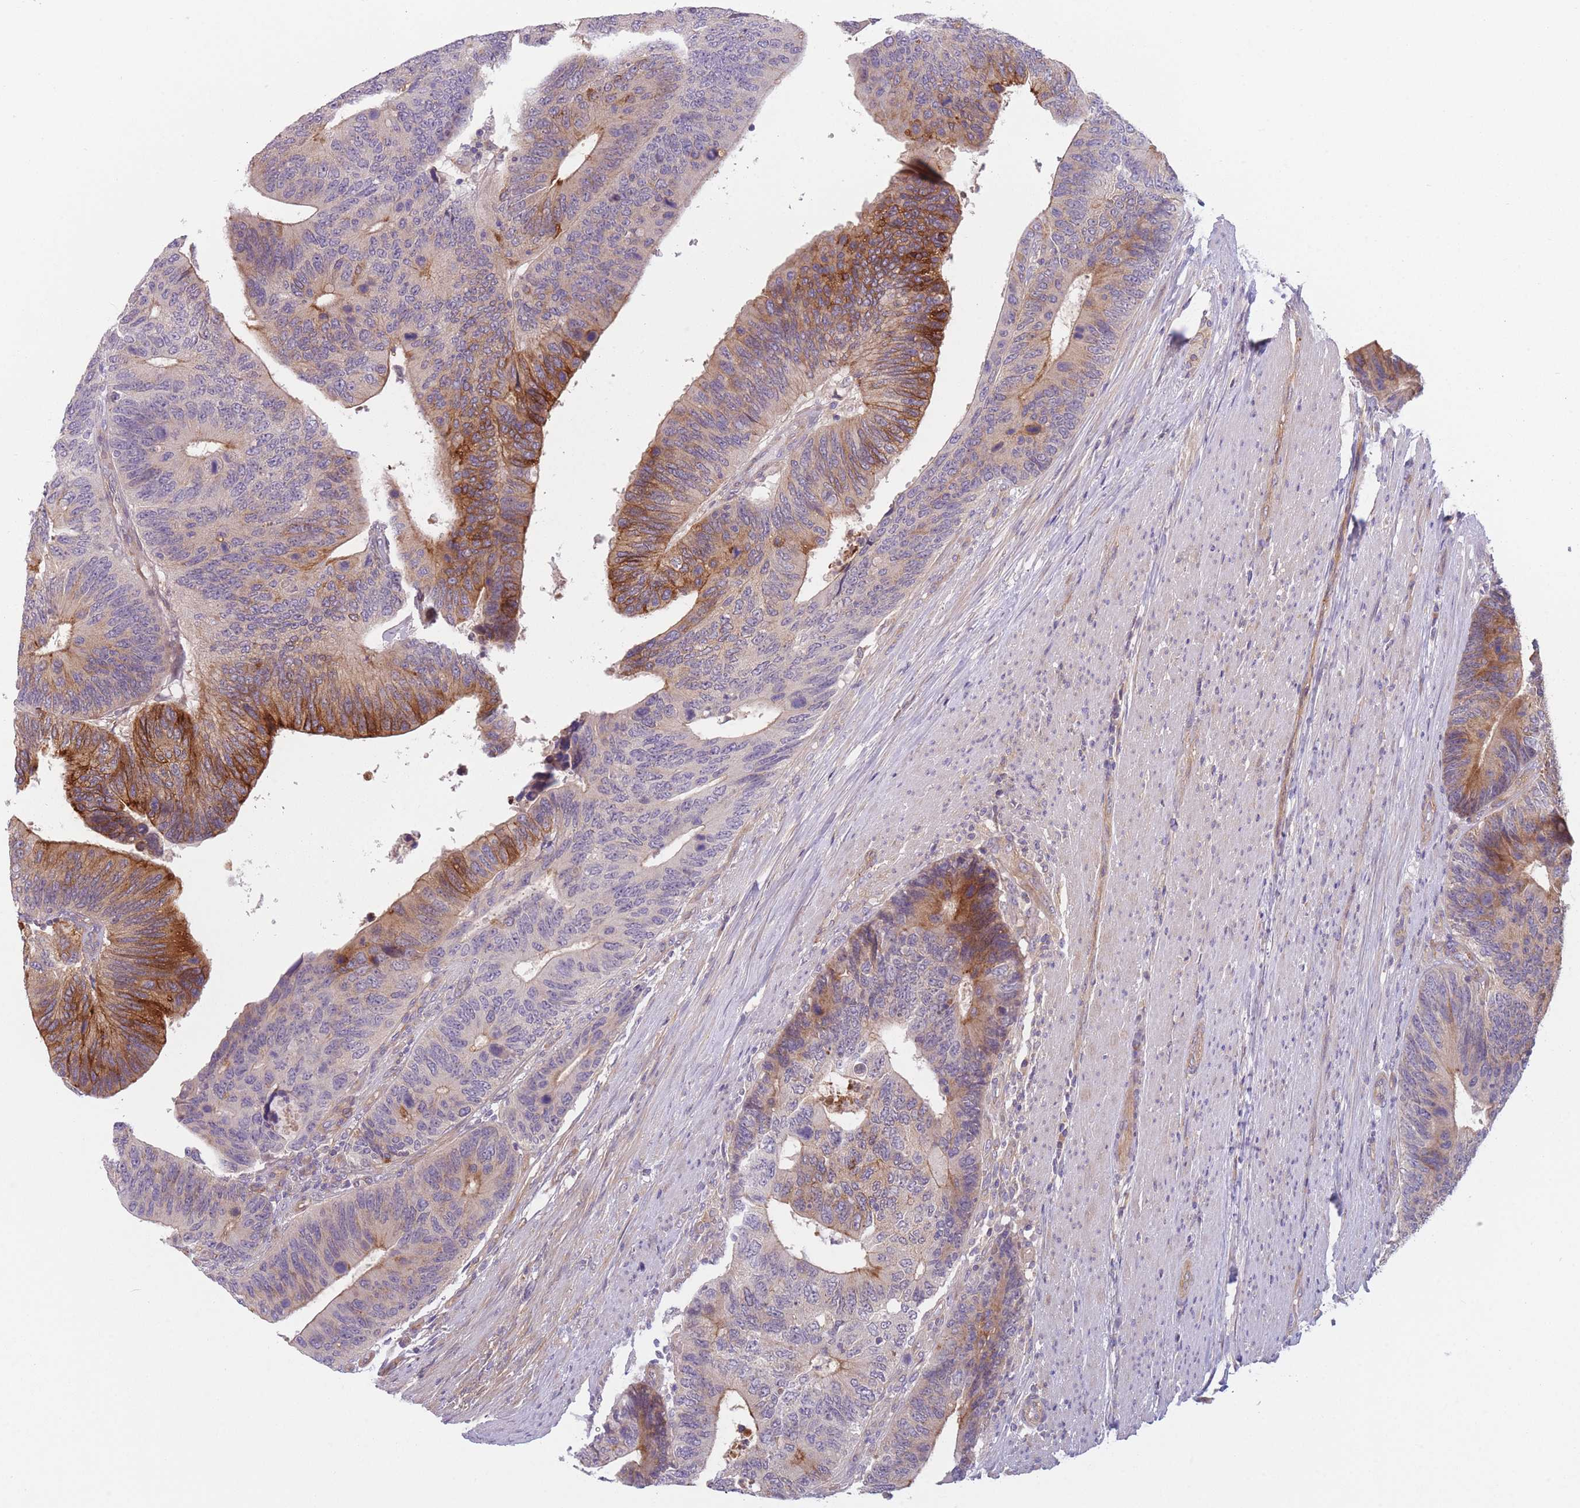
{"staining": {"intensity": "strong", "quantity": "<25%", "location": "cytoplasmic/membranous"}, "tissue": "colorectal cancer", "cell_type": "Tumor cells", "image_type": "cancer", "snomed": [{"axis": "morphology", "description": "Adenocarcinoma, NOS"}, {"axis": "topography", "description": "Colon"}], "caption": "Human adenocarcinoma (colorectal) stained with a brown dye shows strong cytoplasmic/membranous positive expression in approximately <25% of tumor cells.", "gene": "WDR93", "patient": {"sex": "male", "age": 87}}